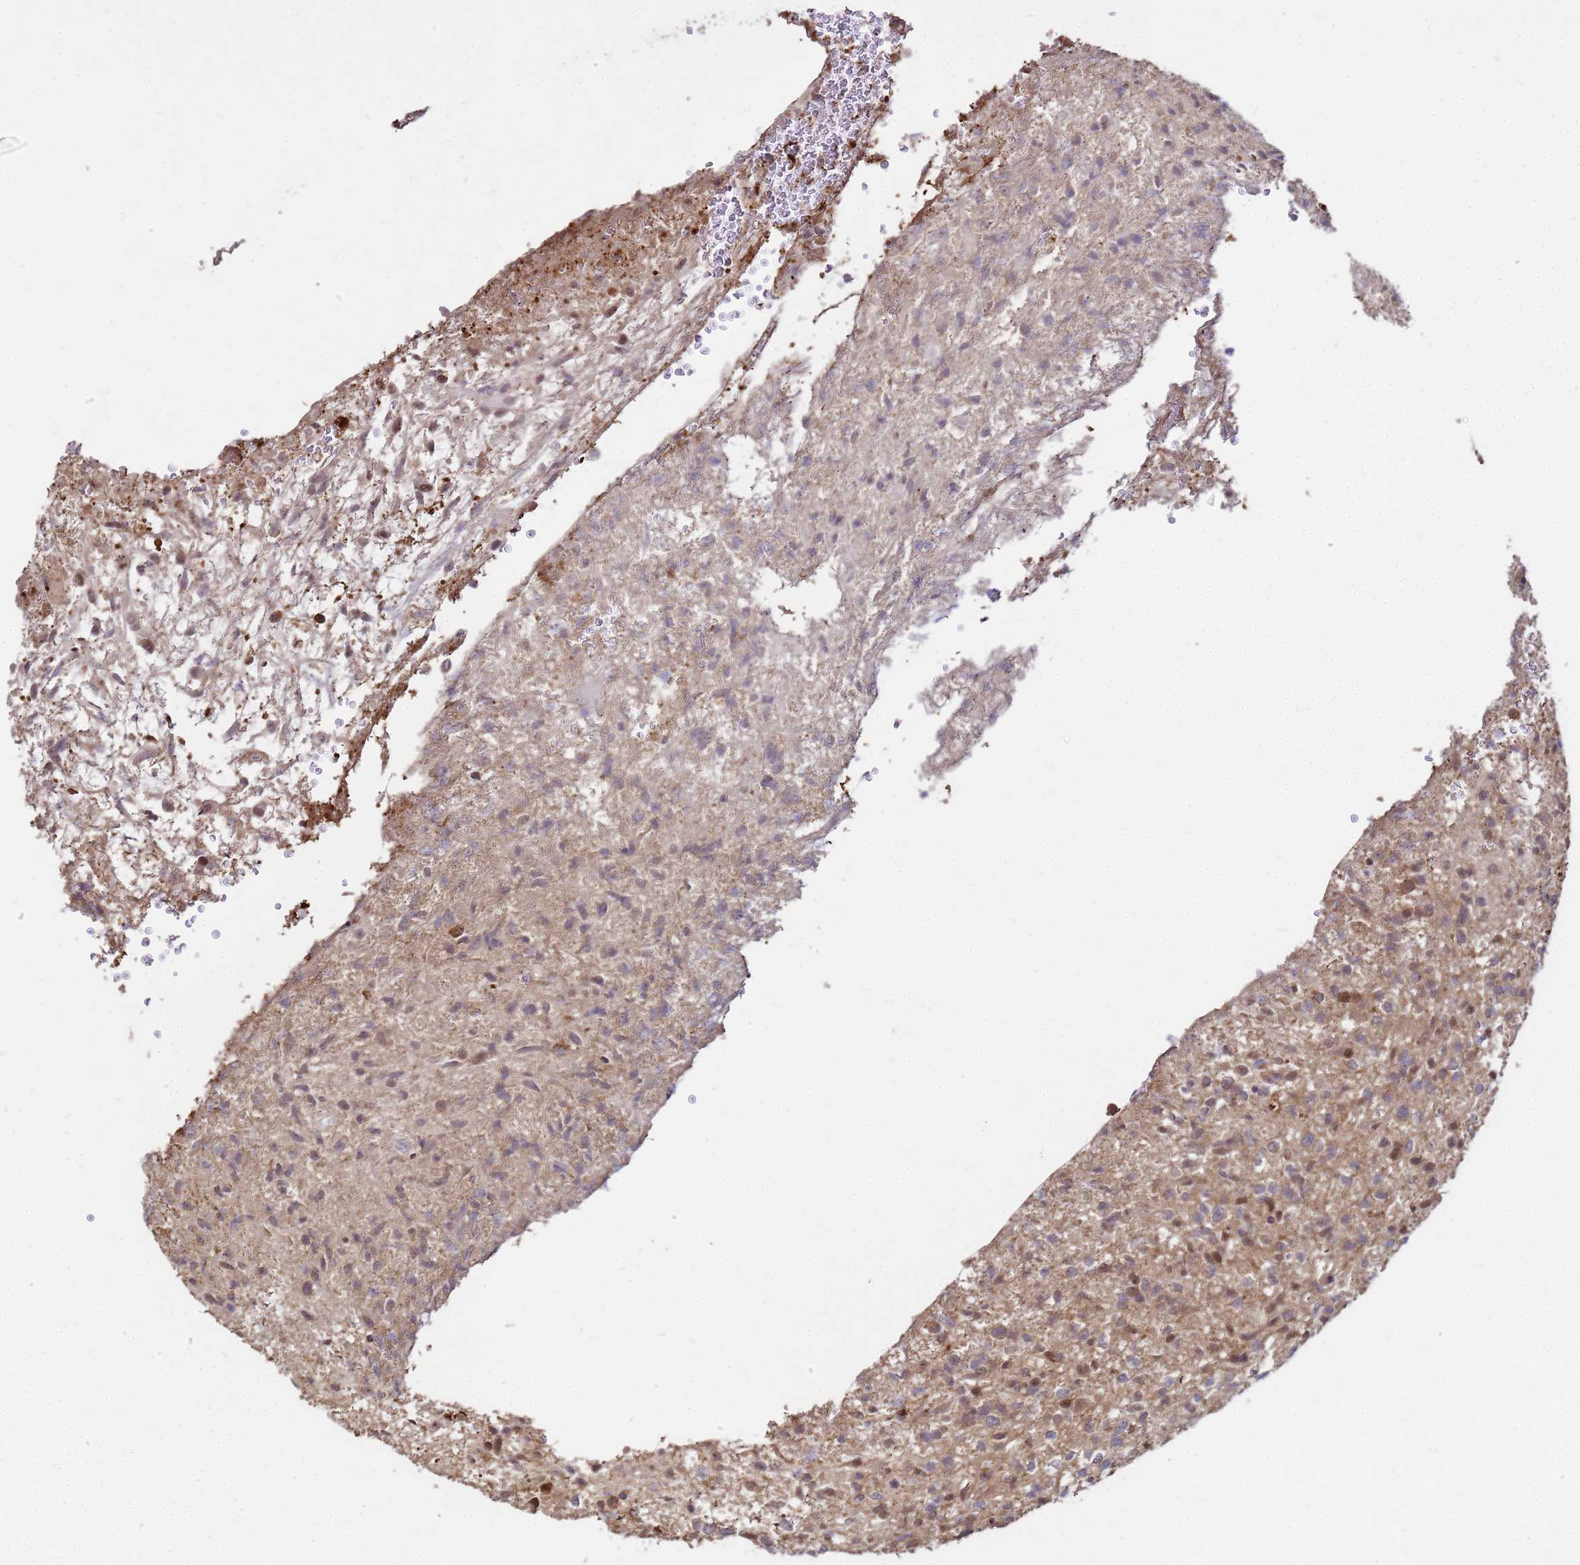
{"staining": {"intensity": "moderate", "quantity": "<25%", "location": "nuclear"}, "tissue": "glioma", "cell_type": "Tumor cells", "image_type": "cancer", "snomed": [{"axis": "morphology", "description": "Glioma, malignant, High grade"}, {"axis": "topography", "description": "Brain"}], "caption": "A brown stain labels moderate nuclear staining of a protein in human high-grade glioma (malignant) tumor cells.", "gene": "CRBN", "patient": {"sex": "male", "age": 56}}